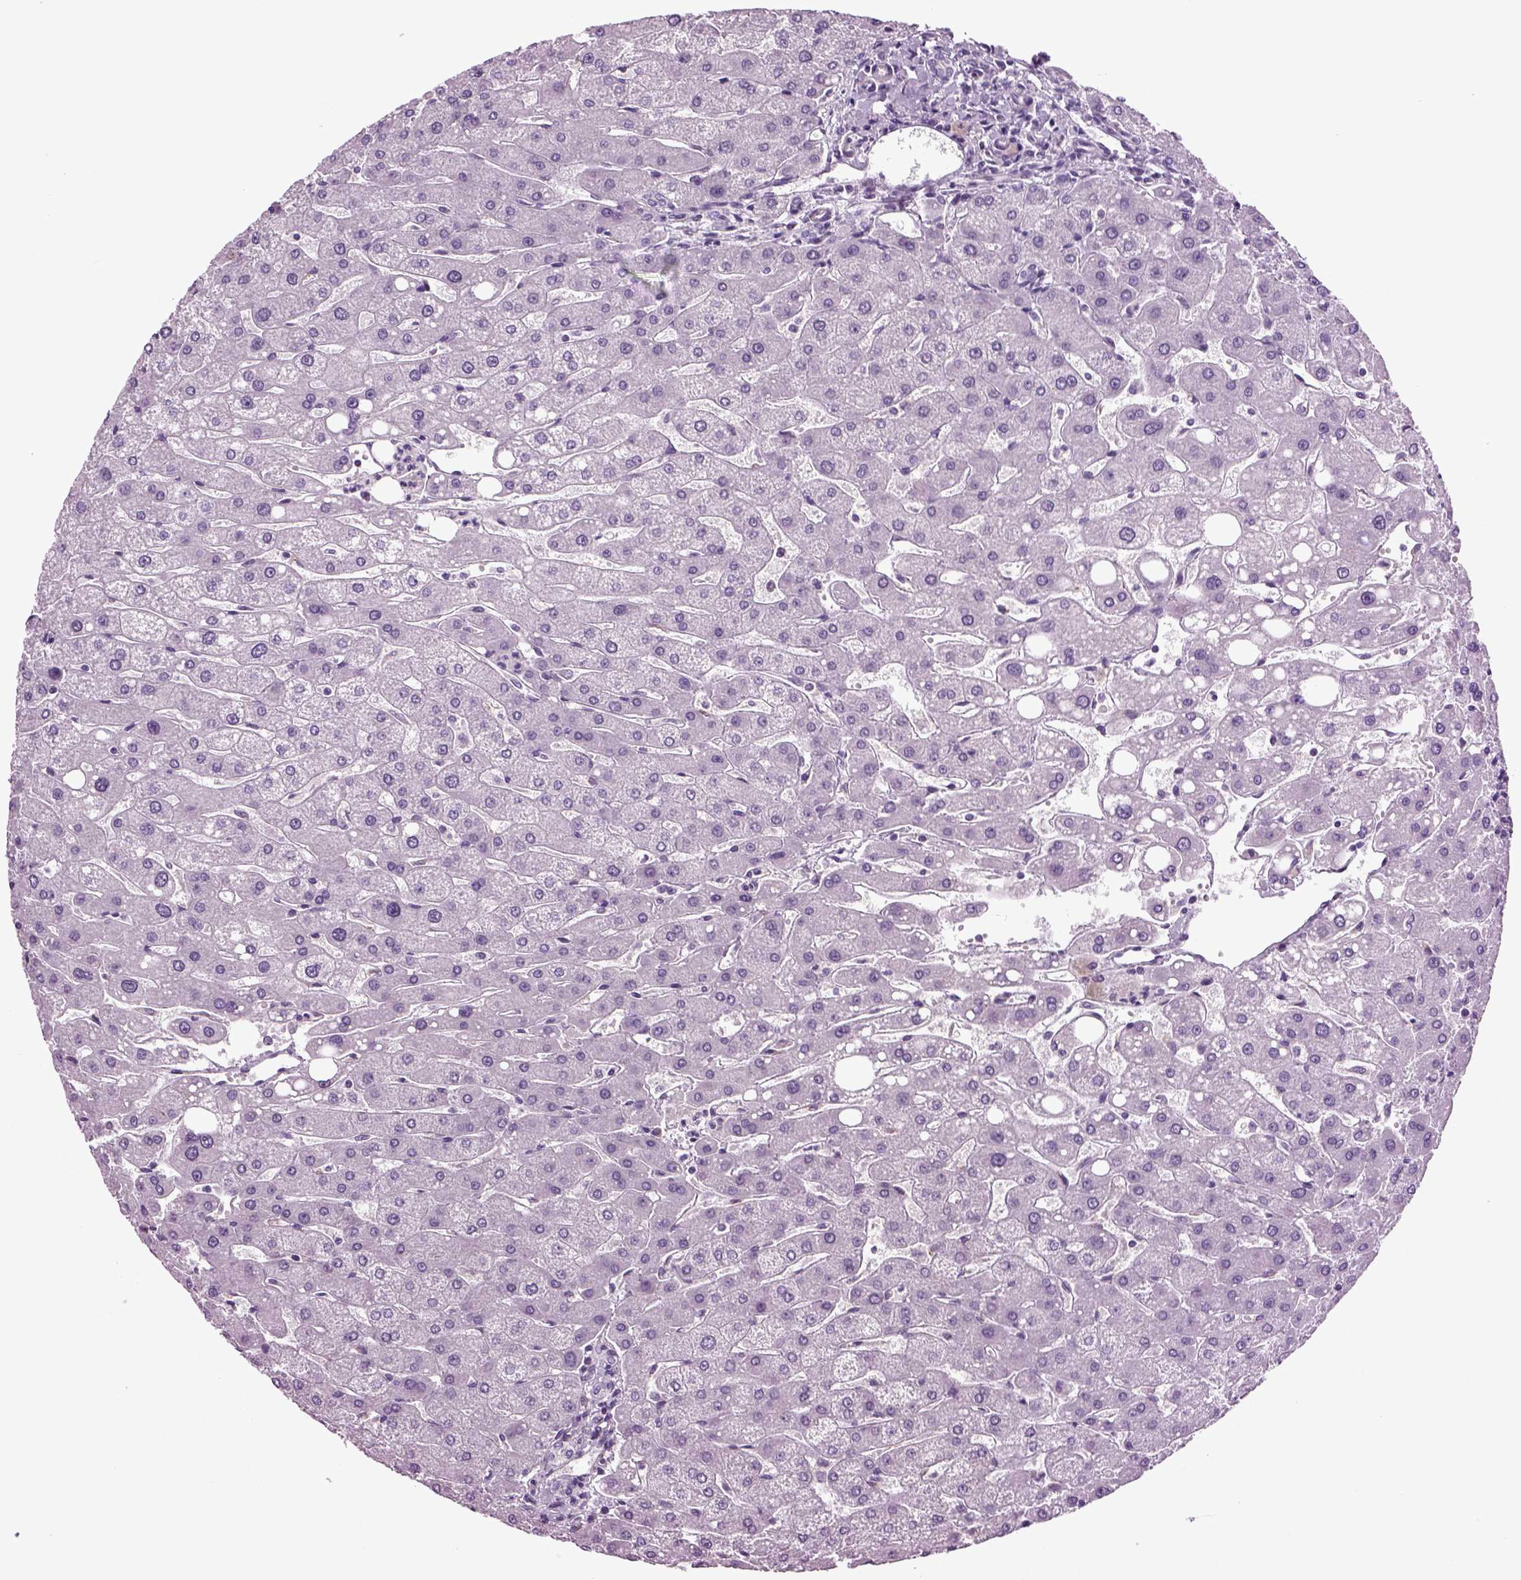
{"staining": {"intensity": "negative", "quantity": "none", "location": "none"}, "tissue": "liver", "cell_type": "Cholangiocytes", "image_type": "normal", "snomed": [{"axis": "morphology", "description": "Normal tissue, NOS"}, {"axis": "topography", "description": "Liver"}], "caption": "IHC of benign human liver reveals no positivity in cholangiocytes. Nuclei are stained in blue.", "gene": "PLCH2", "patient": {"sex": "male", "age": 67}}